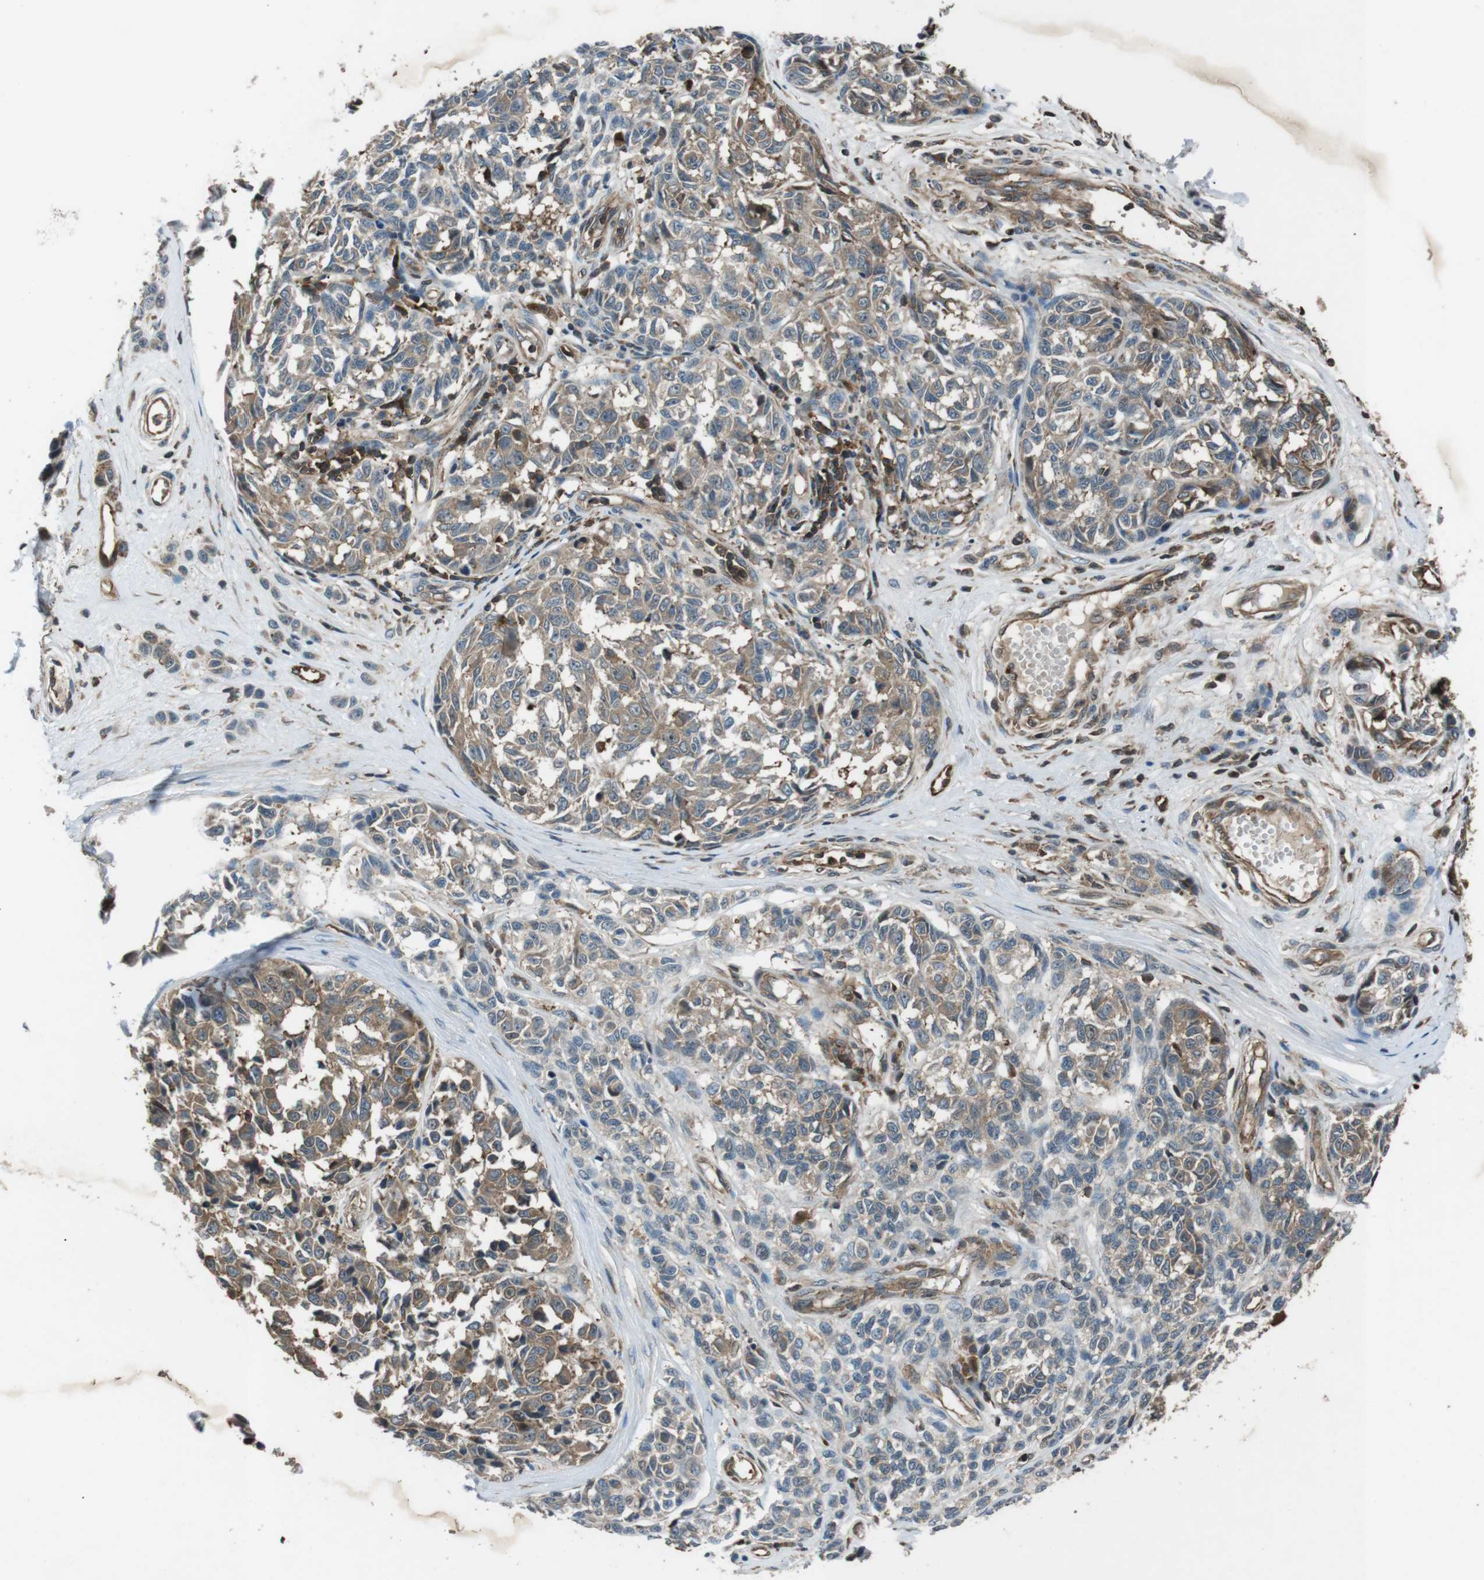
{"staining": {"intensity": "moderate", "quantity": "25%-75%", "location": "cytoplasmic/membranous"}, "tissue": "melanoma", "cell_type": "Tumor cells", "image_type": "cancer", "snomed": [{"axis": "morphology", "description": "Malignant melanoma, NOS"}, {"axis": "topography", "description": "Skin"}], "caption": "This histopathology image shows malignant melanoma stained with IHC to label a protein in brown. The cytoplasmic/membranous of tumor cells show moderate positivity for the protein. Nuclei are counter-stained blue.", "gene": "GPR161", "patient": {"sex": "female", "age": 64}}